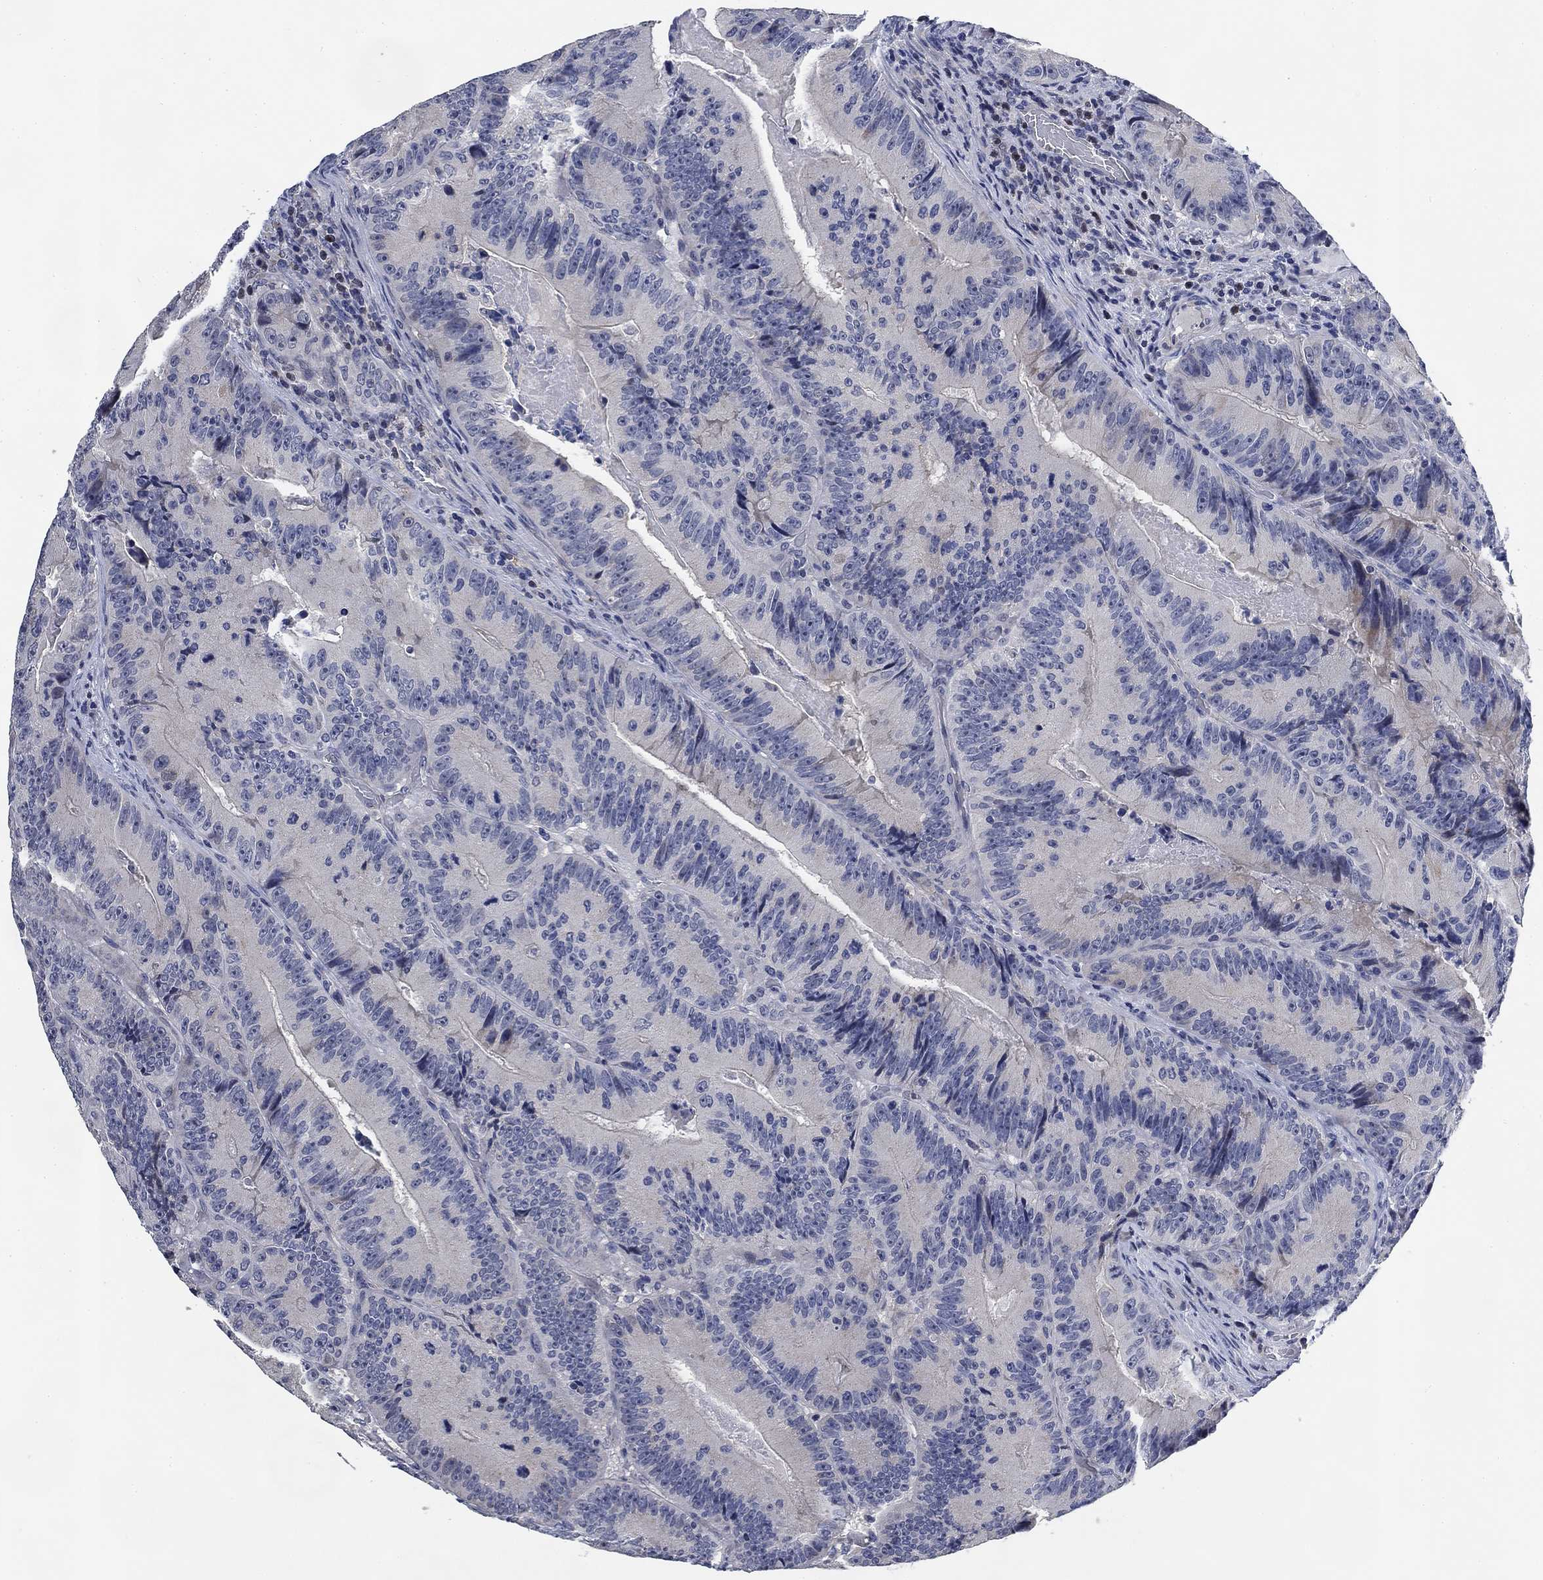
{"staining": {"intensity": "negative", "quantity": "none", "location": "none"}, "tissue": "colorectal cancer", "cell_type": "Tumor cells", "image_type": "cancer", "snomed": [{"axis": "morphology", "description": "Adenocarcinoma, NOS"}, {"axis": "topography", "description": "Colon"}], "caption": "A histopathology image of colorectal cancer stained for a protein shows no brown staining in tumor cells.", "gene": "DAZL", "patient": {"sex": "female", "age": 86}}